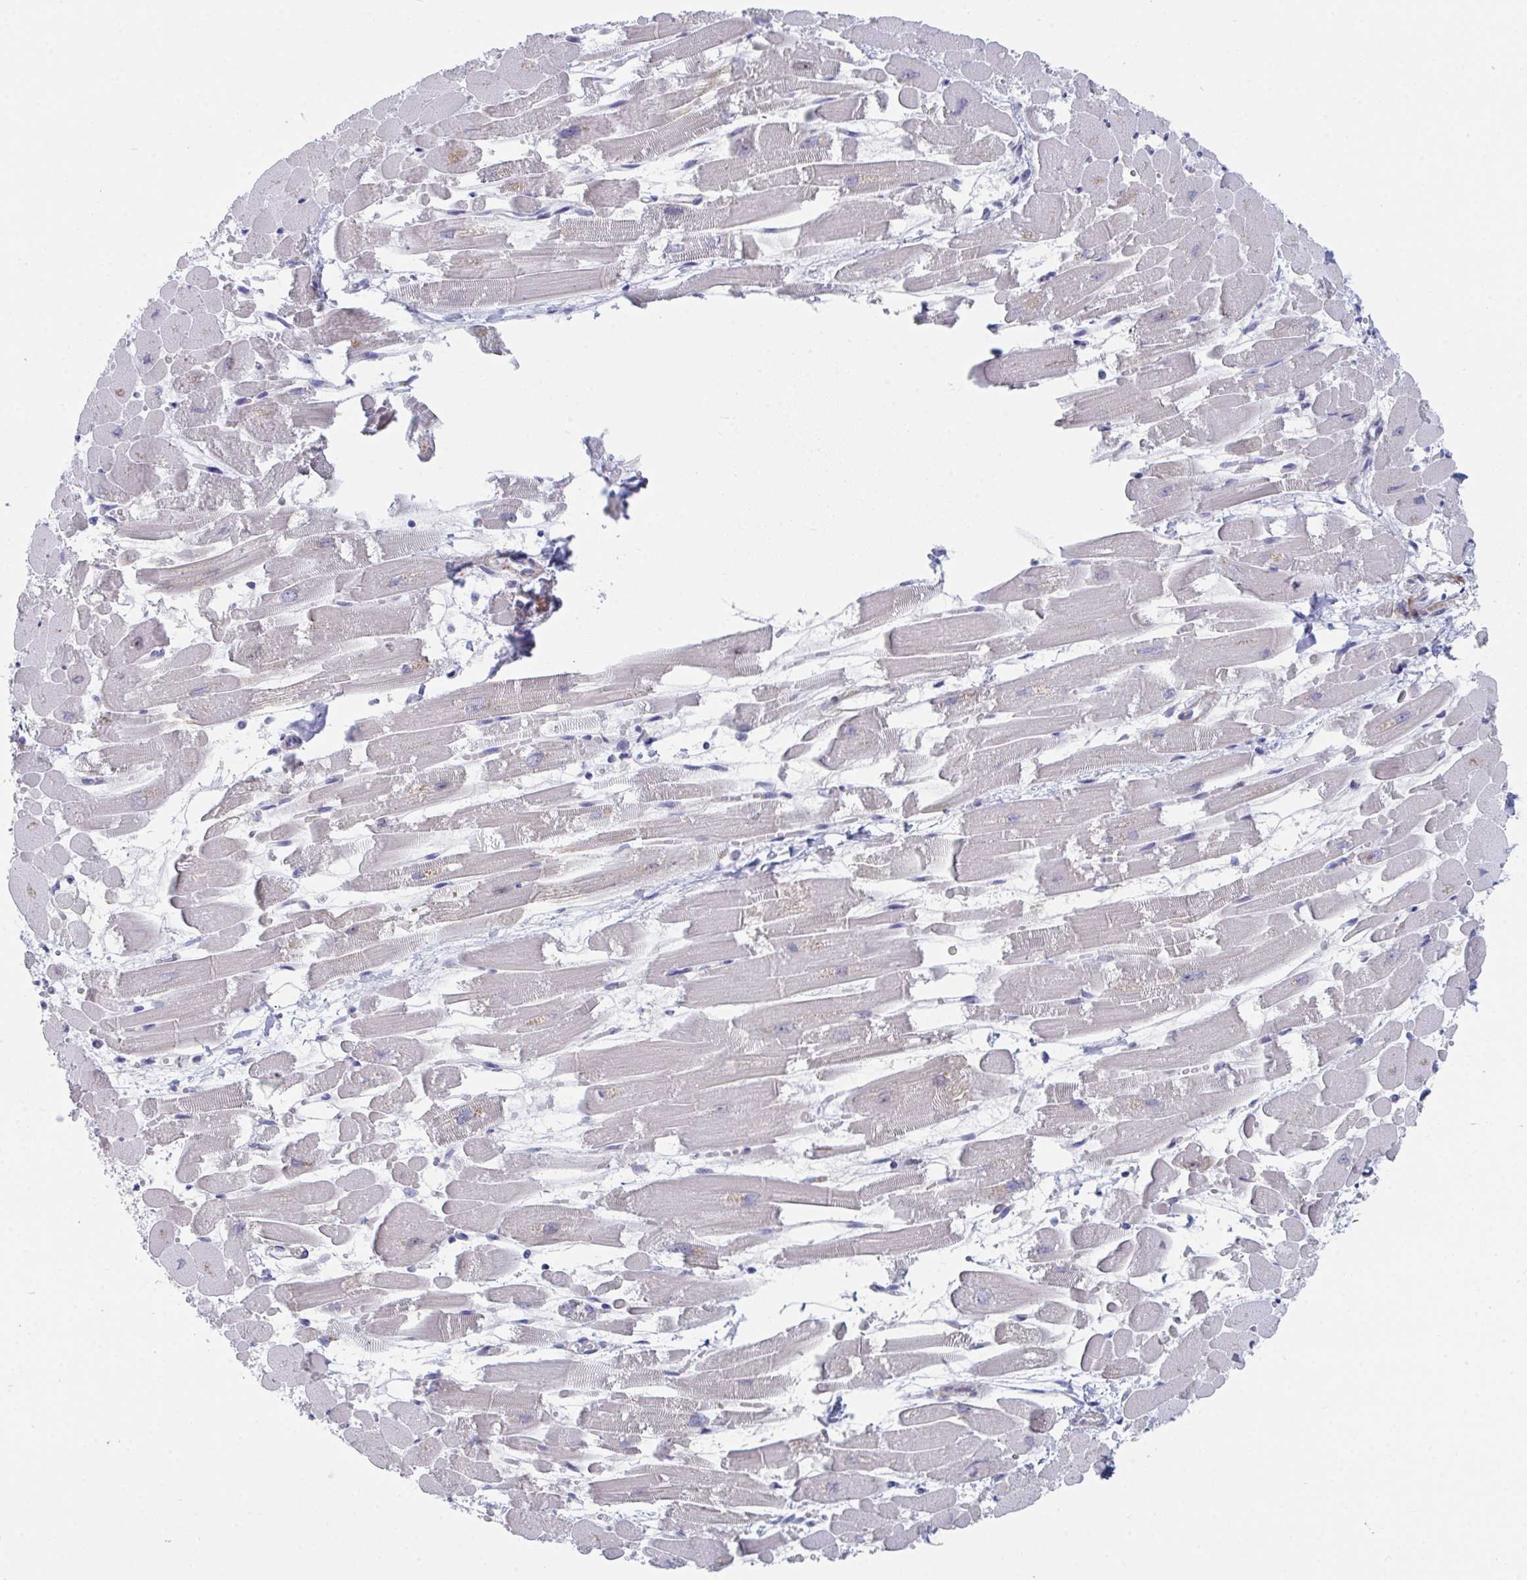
{"staining": {"intensity": "weak", "quantity": "<25%", "location": "cytoplasmic/membranous"}, "tissue": "heart muscle", "cell_type": "Cardiomyocytes", "image_type": "normal", "snomed": [{"axis": "morphology", "description": "Normal tissue, NOS"}, {"axis": "topography", "description": "Heart"}], "caption": "The histopathology image displays no staining of cardiomyocytes in benign heart muscle.", "gene": "CENPT", "patient": {"sex": "female", "age": 52}}